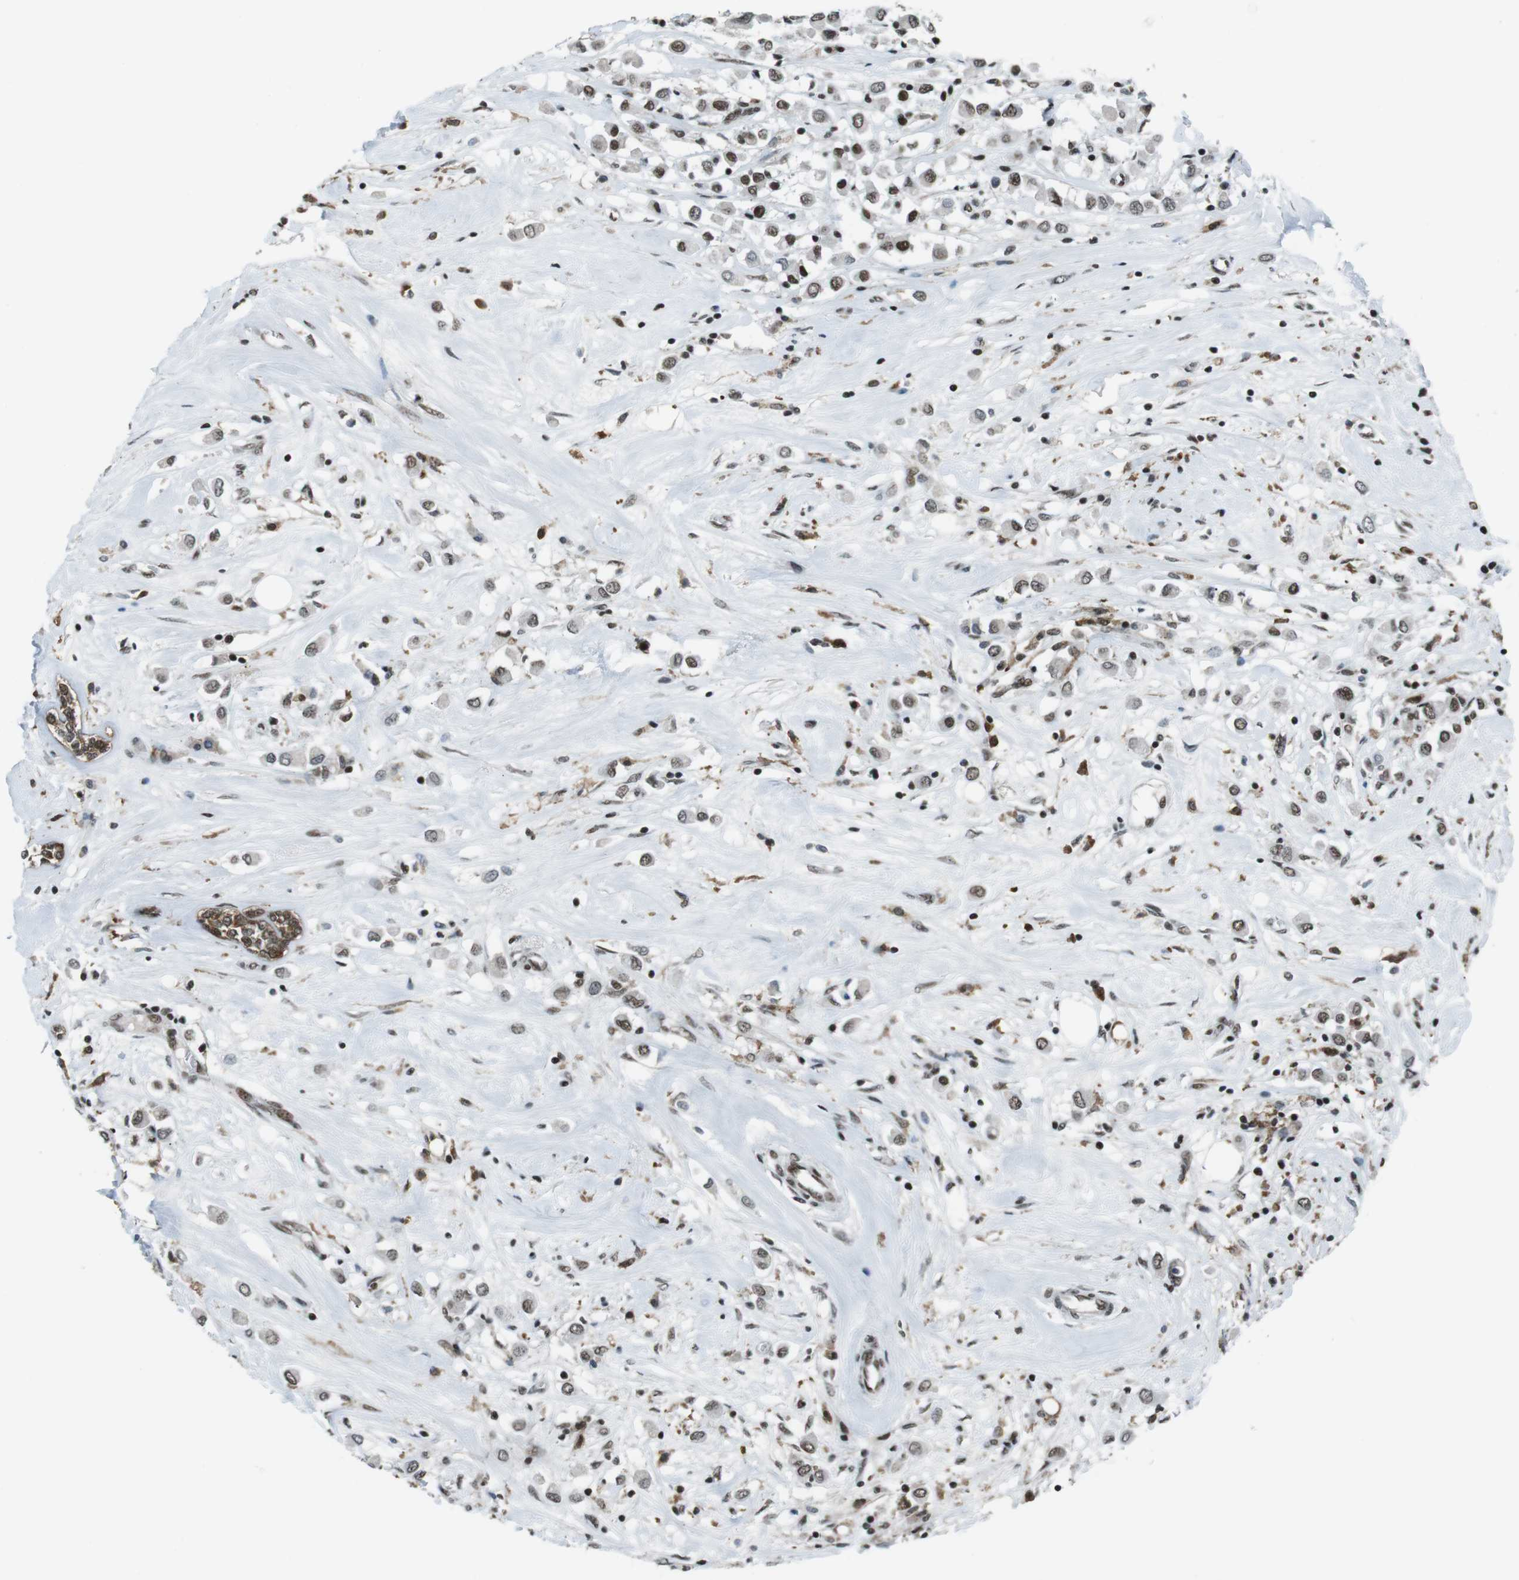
{"staining": {"intensity": "strong", "quantity": ">75%", "location": "nuclear"}, "tissue": "breast cancer", "cell_type": "Tumor cells", "image_type": "cancer", "snomed": [{"axis": "morphology", "description": "Duct carcinoma"}, {"axis": "topography", "description": "Breast"}], "caption": "The histopathology image reveals staining of breast cancer, revealing strong nuclear protein expression (brown color) within tumor cells. Immunohistochemistry stains the protein in brown and the nuclei are stained blue.", "gene": "TAF1", "patient": {"sex": "female", "age": 61}}